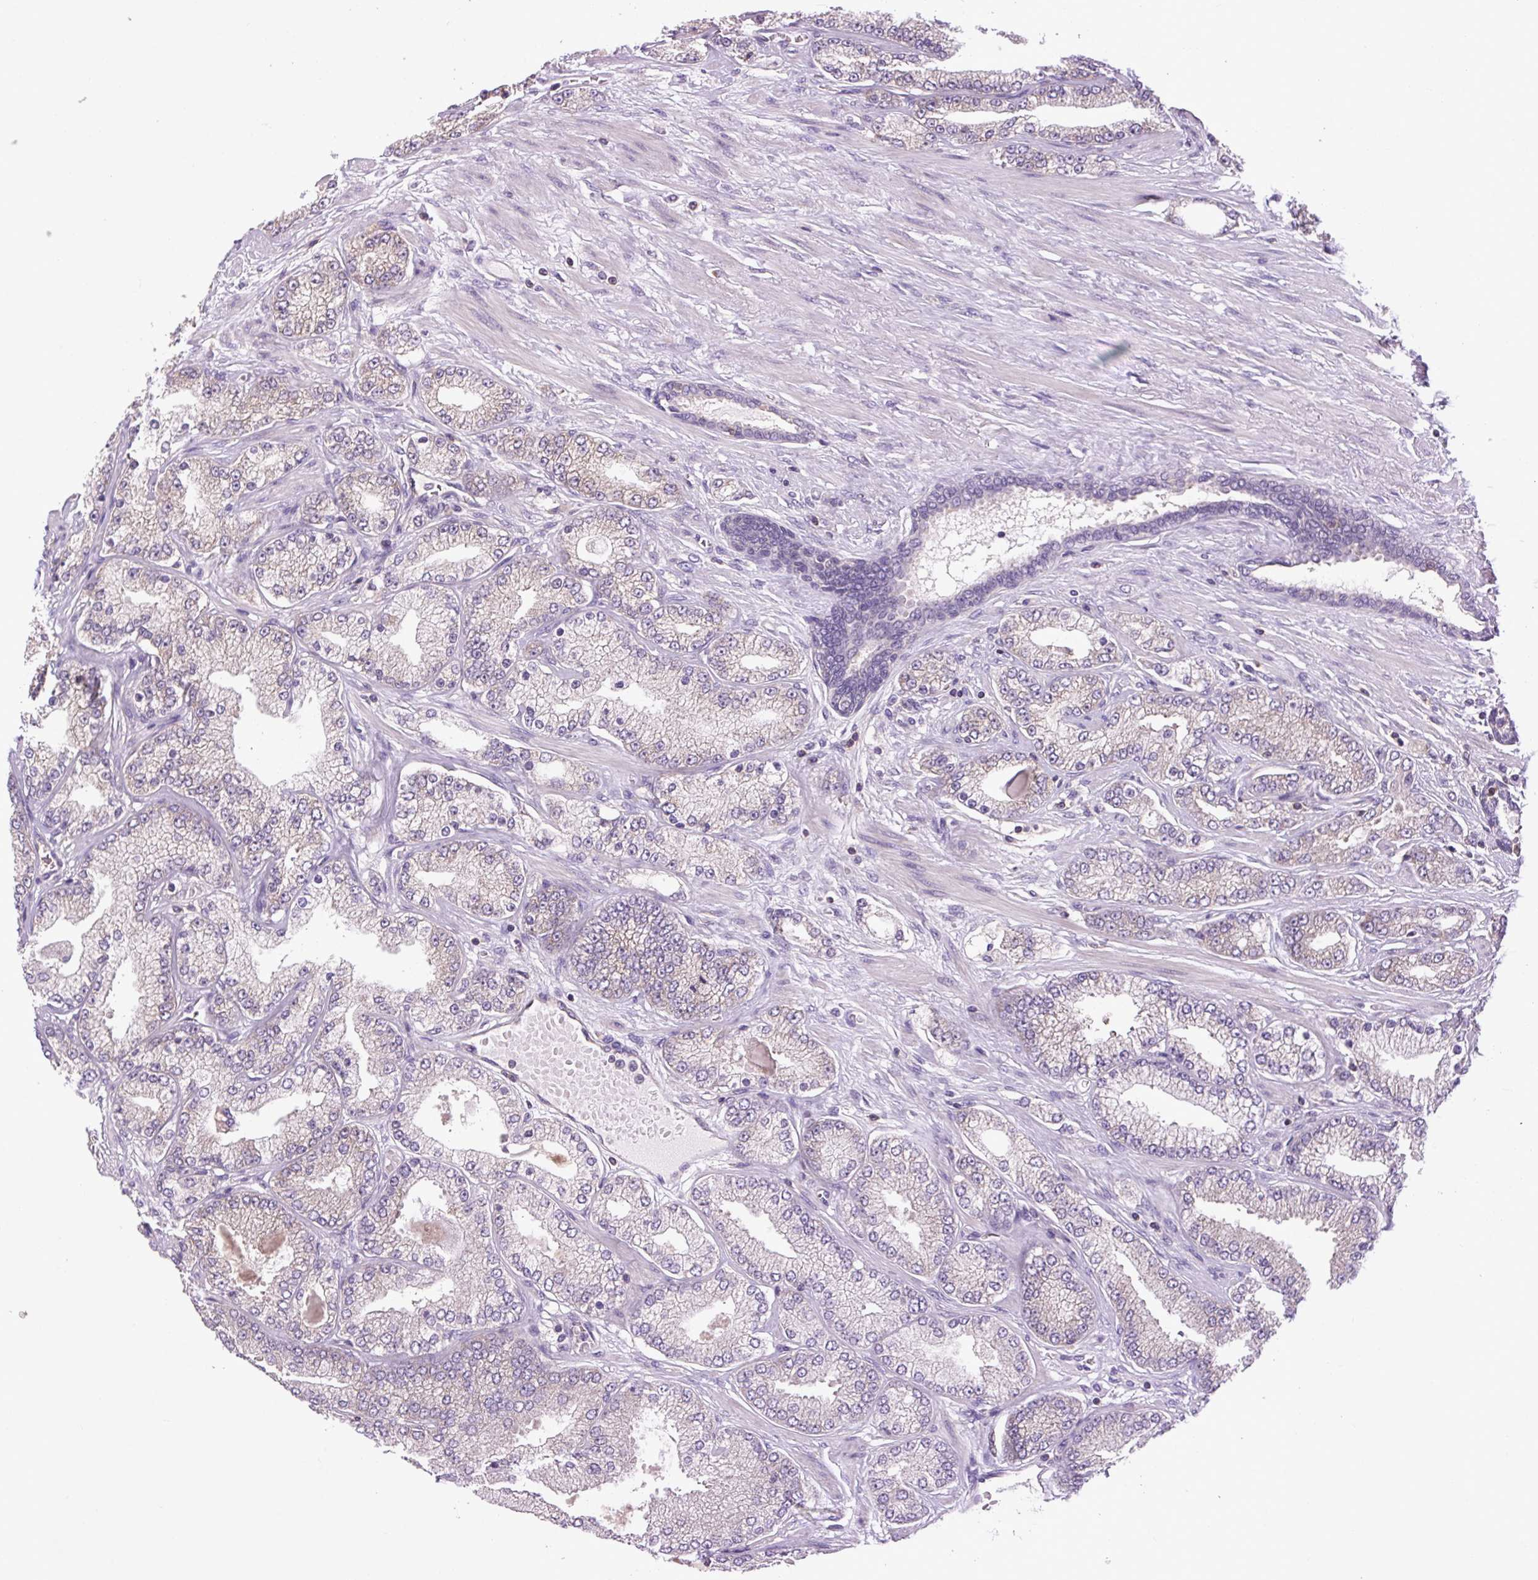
{"staining": {"intensity": "moderate", "quantity": "<25%", "location": "cytoplasmic/membranous"}, "tissue": "prostate cancer", "cell_type": "Tumor cells", "image_type": "cancer", "snomed": [{"axis": "morphology", "description": "Adenocarcinoma, High grade"}, {"axis": "topography", "description": "Prostate"}], "caption": "Prostate cancer (adenocarcinoma (high-grade)) stained with DAB immunohistochemistry demonstrates low levels of moderate cytoplasmic/membranous expression in about <25% of tumor cells. The staining was performed using DAB (3,3'-diaminobenzidine), with brown indicating positive protein expression. Nuclei are stained blue with hematoxylin.", "gene": "PLCG1", "patient": {"sex": "male", "age": 68}}